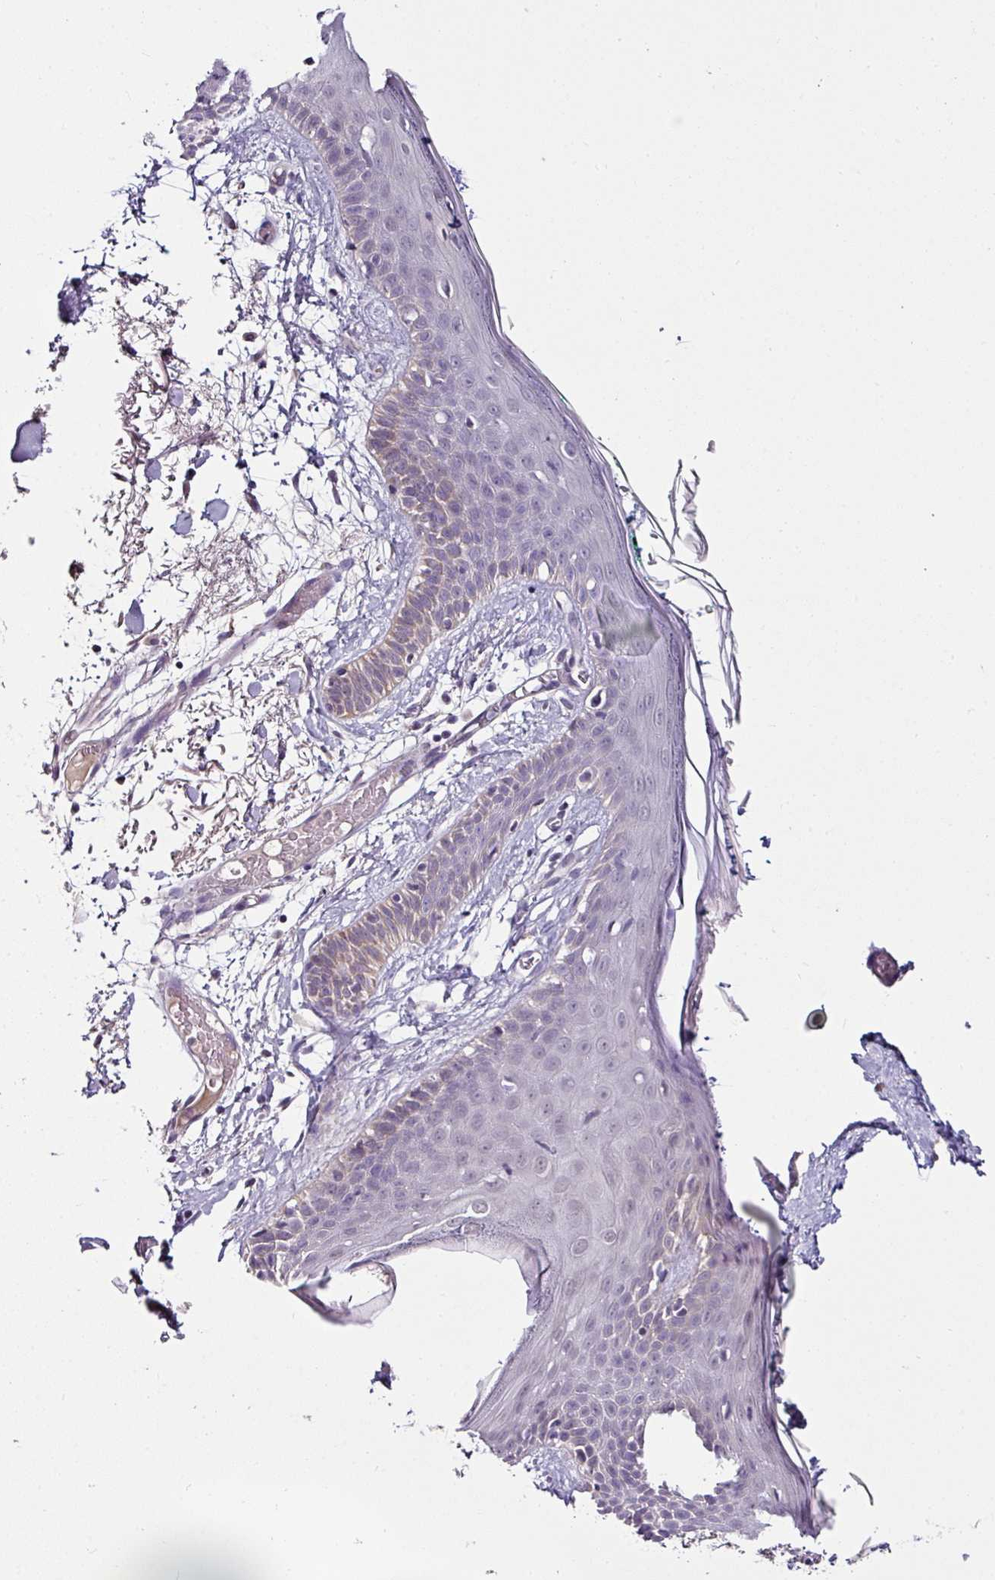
{"staining": {"intensity": "negative", "quantity": "none", "location": "none"}, "tissue": "skin", "cell_type": "Fibroblasts", "image_type": "normal", "snomed": [{"axis": "morphology", "description": "Normal tissue, NOS"}, {"axis": "topography", "description": "Skin"}], "caption": "Immunohistochemical staining of normal skin shows no significant expression in fibroblasts. (Stains: DAB (3,3'-diaminobenzidine) immunohistochemistry with hematoxylin counter stain, Microscopy: brightfield microscopy at high magnification).", "gene": "NAPSA", "patient": {"sex": "male", "age": 79}}